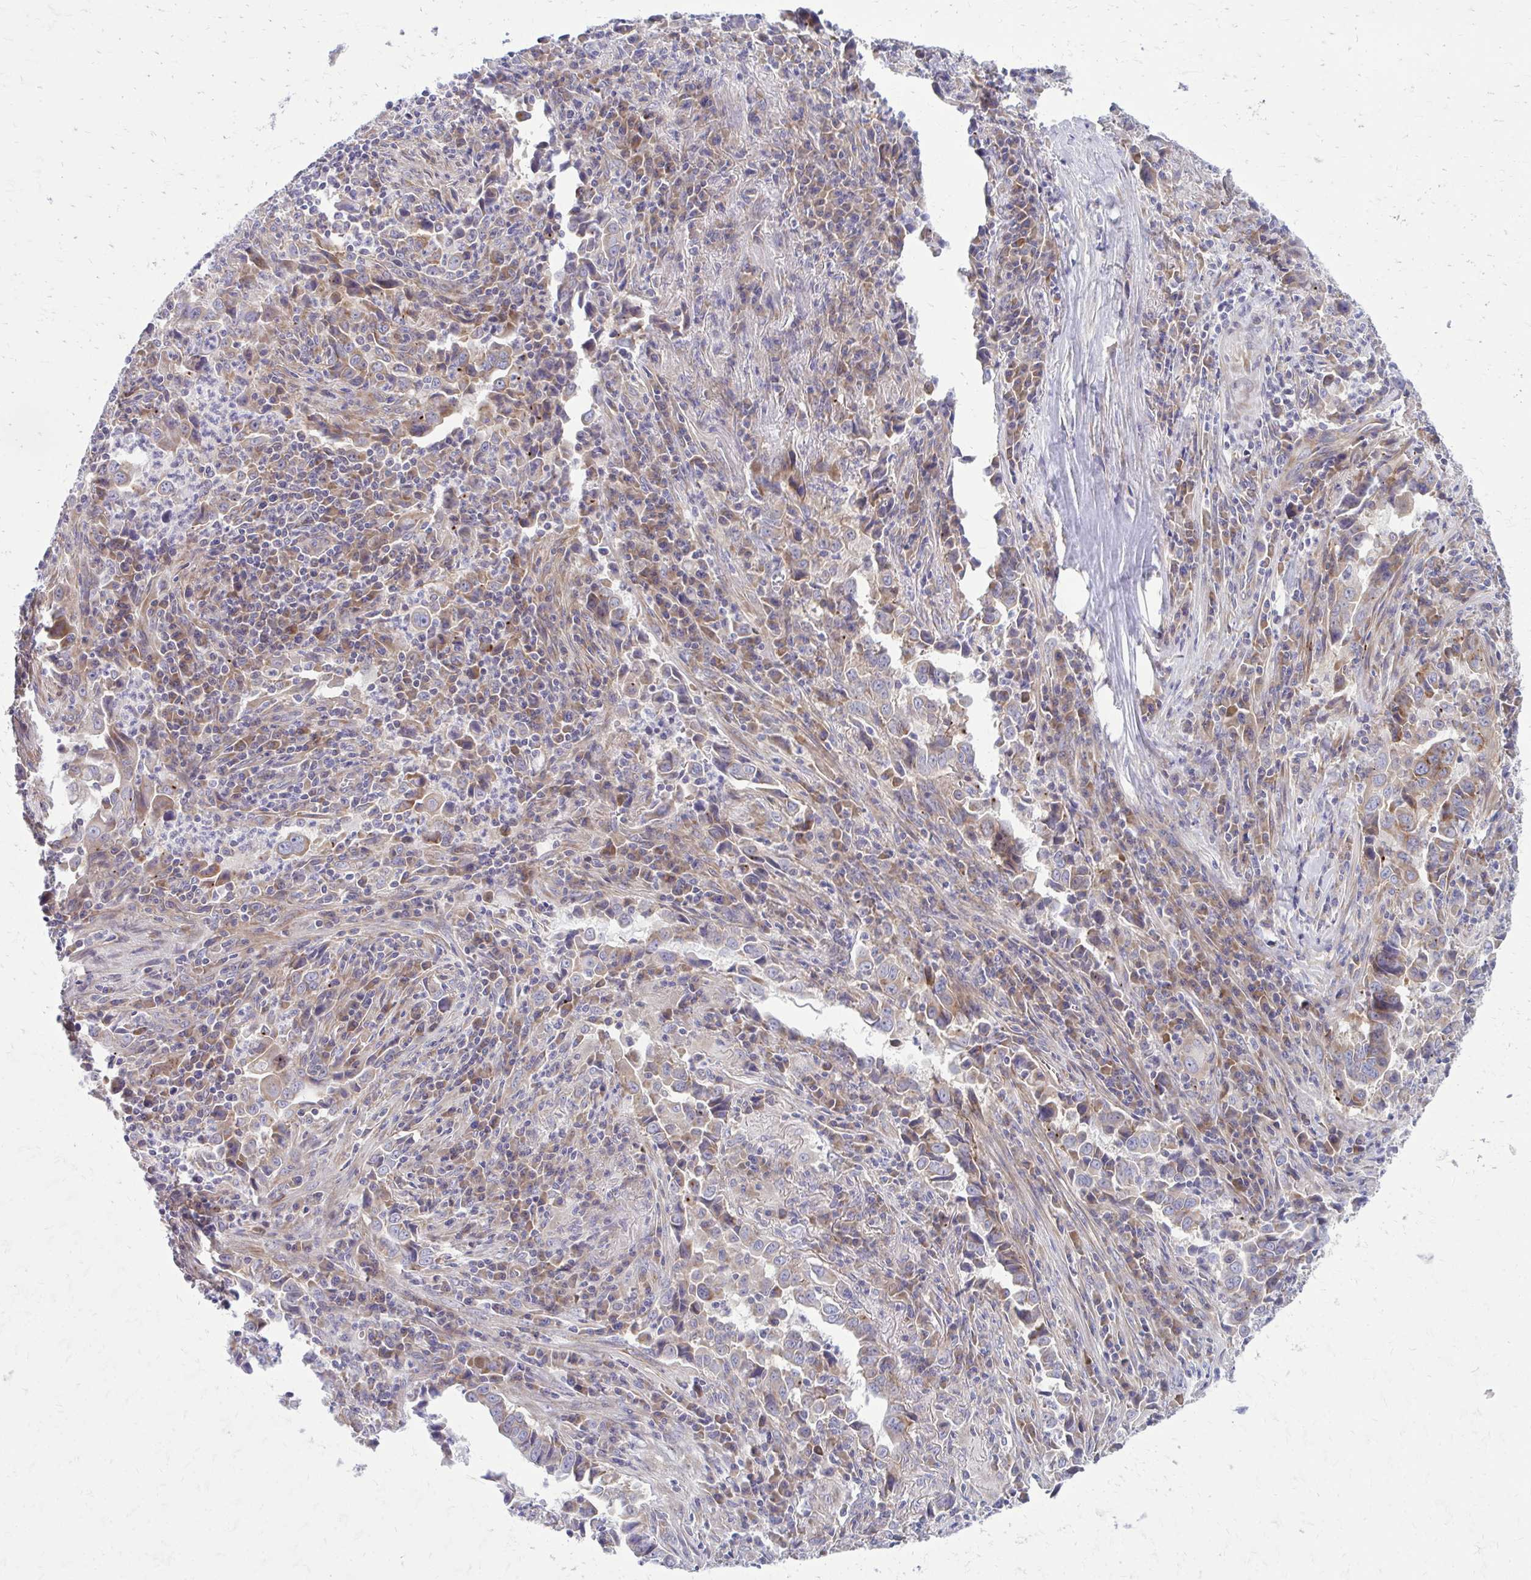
{"staining": {"intensity": "weak", "quantity": "<25%", "location": "cytoplasmic/membranous"}, "tissue": "lung cancer", "cell_type": "Tumor cells", "image_type": "cancer", "snomed": [{"axis": "morphology", "description": "Adenocarcinoma, NOS"}, {"axis": "topography", "description": "Lung"}], "caption": "High power microscopy photomicrograph of an IHC histopathology image of adenocarcinoma (lung), revealing no significant expression in tumor cells.", "gene": "GIGYF2", "patient": {"sex": "male", "age": 67}}